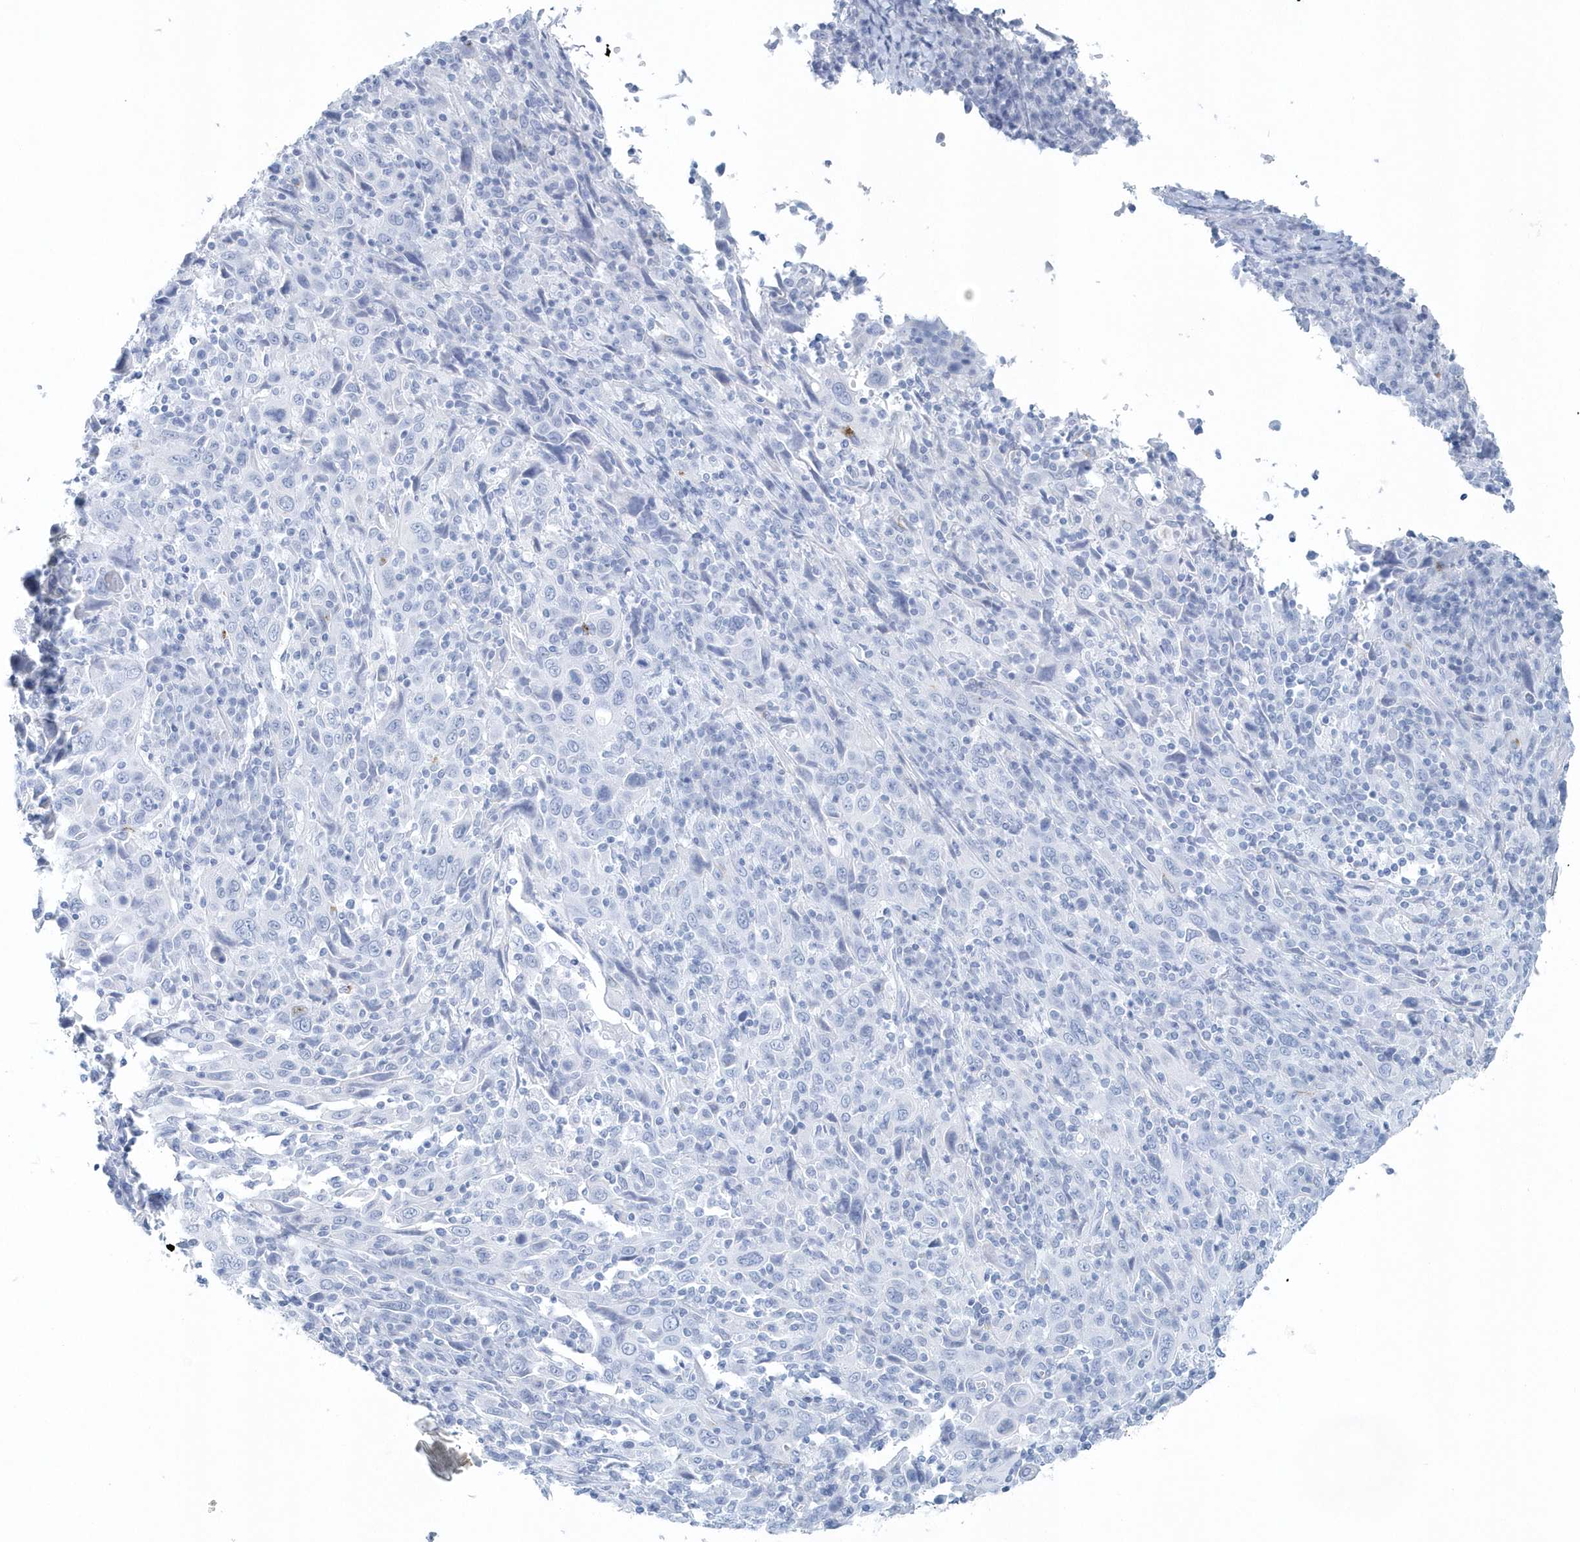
{"staining": {"intensity": "negative", "quantity": "none", "location": "none"}, "tissue": "cervical cancer", "cell_type": "Tumor cells", "image_type": "cancer", "snomed": [{"axis": "morphology", "description": "Squamous cell carcinoma, NOS"}, {"axis": "topography", "description": "Cervix"}], "caption": "This is an IHC micrograph of human cervical cancer. There is no positivity in tumor cells.", "gene": "PTPRO", "patient": {"sex": "female", "age": 46}}